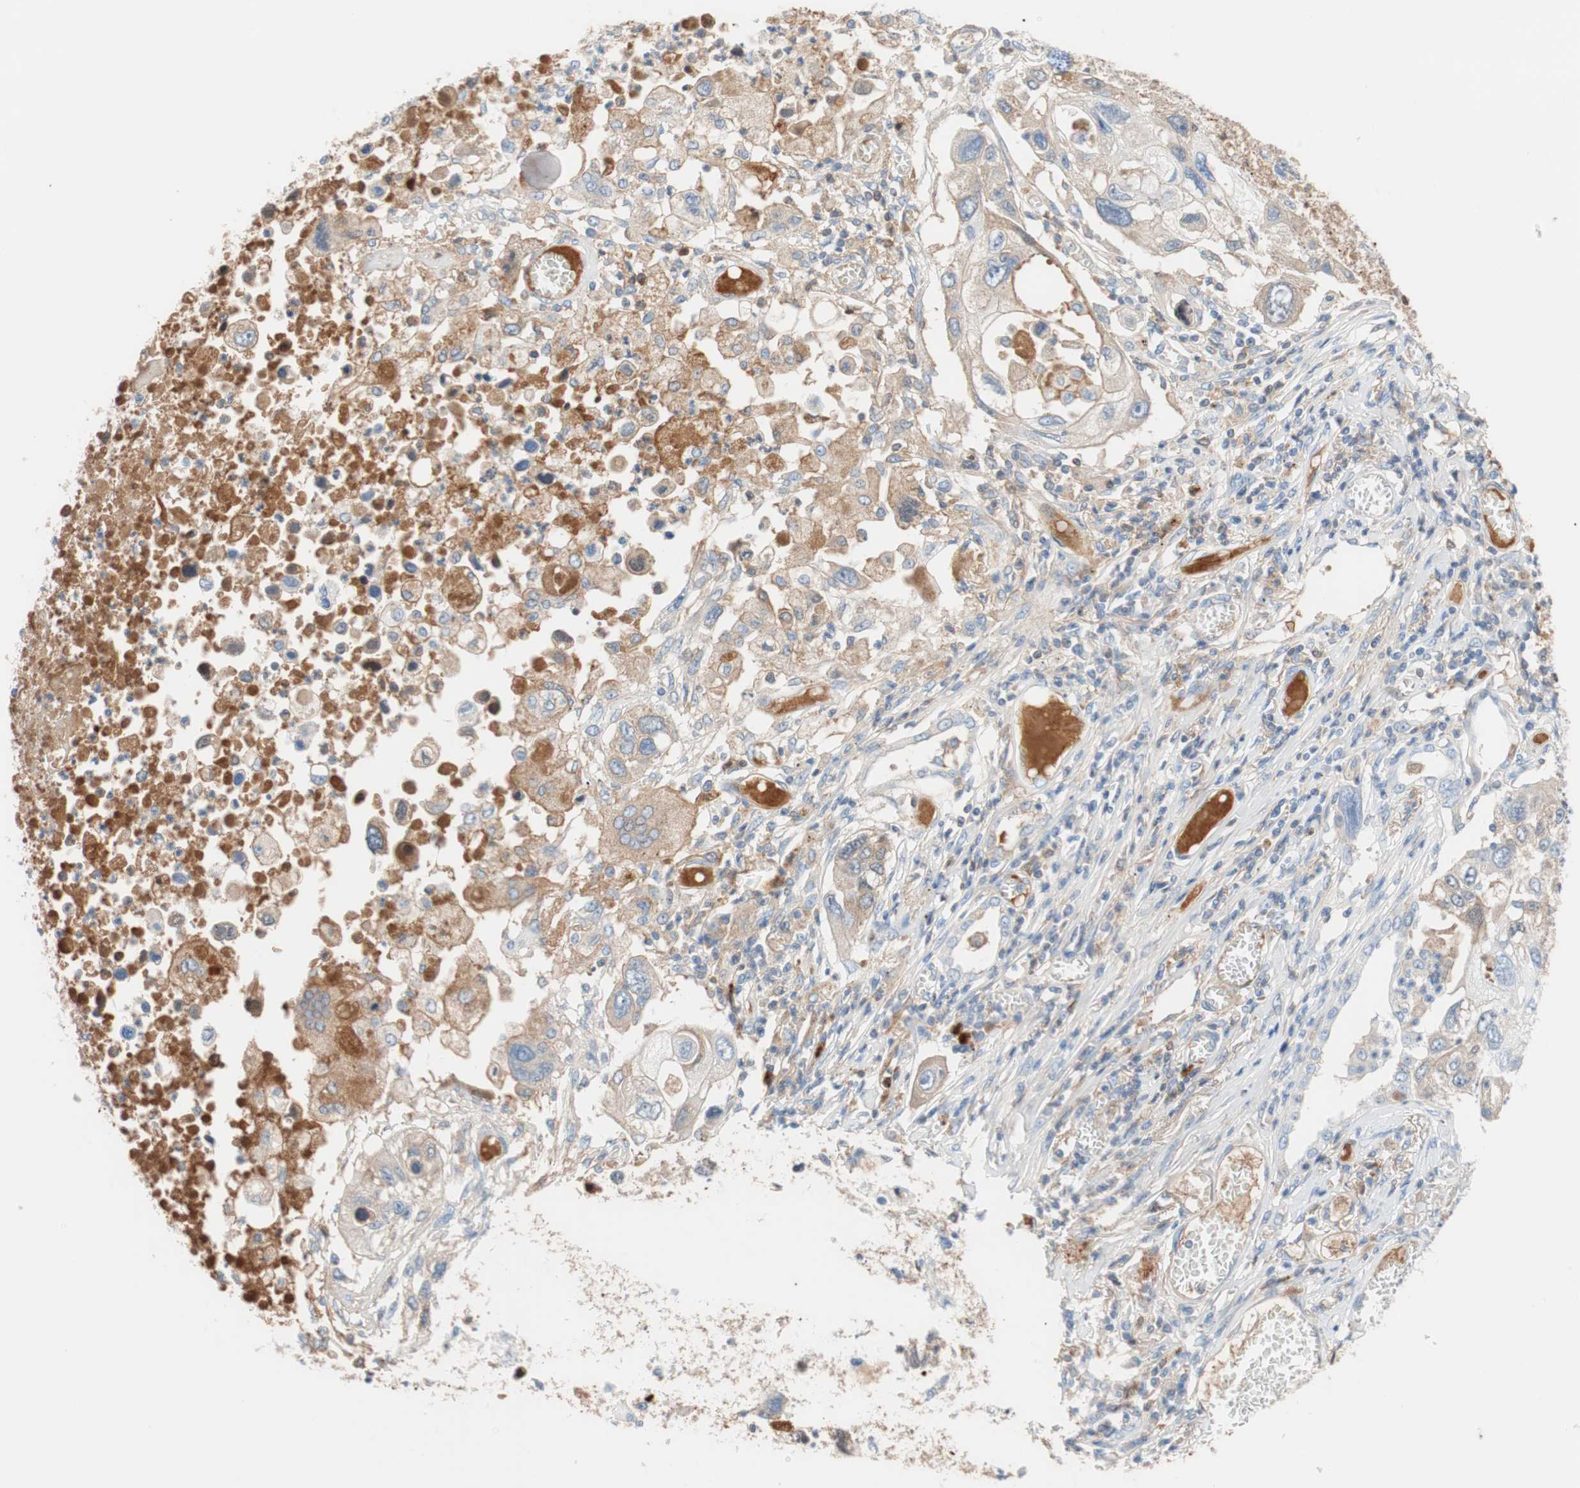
{"staining": {"intensity": "weak", "quantity": "25%-75%", "location": "cytoplasmic/membranous"}, "tissue": "lung cancer", "cell_type": "Tumor cells", "image_type": "cancer", "snomed": [{"axis": "morphology", "description": "Squamous cell carcinoma, NOS"}, {"axis": "topography", "description": "Lung"}], "caption": "Immunohistochemical staining of human squamous cell carcinoma (lung) demonstrates low levels of weak cytoplasmic/membranous protein staining in approximately 25%-75% of tumor cells. The protein is stained brown, and the nuclei are stained in blue (DAB (3,3'-diaminobenzidine) IHC with brightfield microscopy, high magnification).", "gene": "RBP4", "patient": {"sex": "male", "age": 71}}